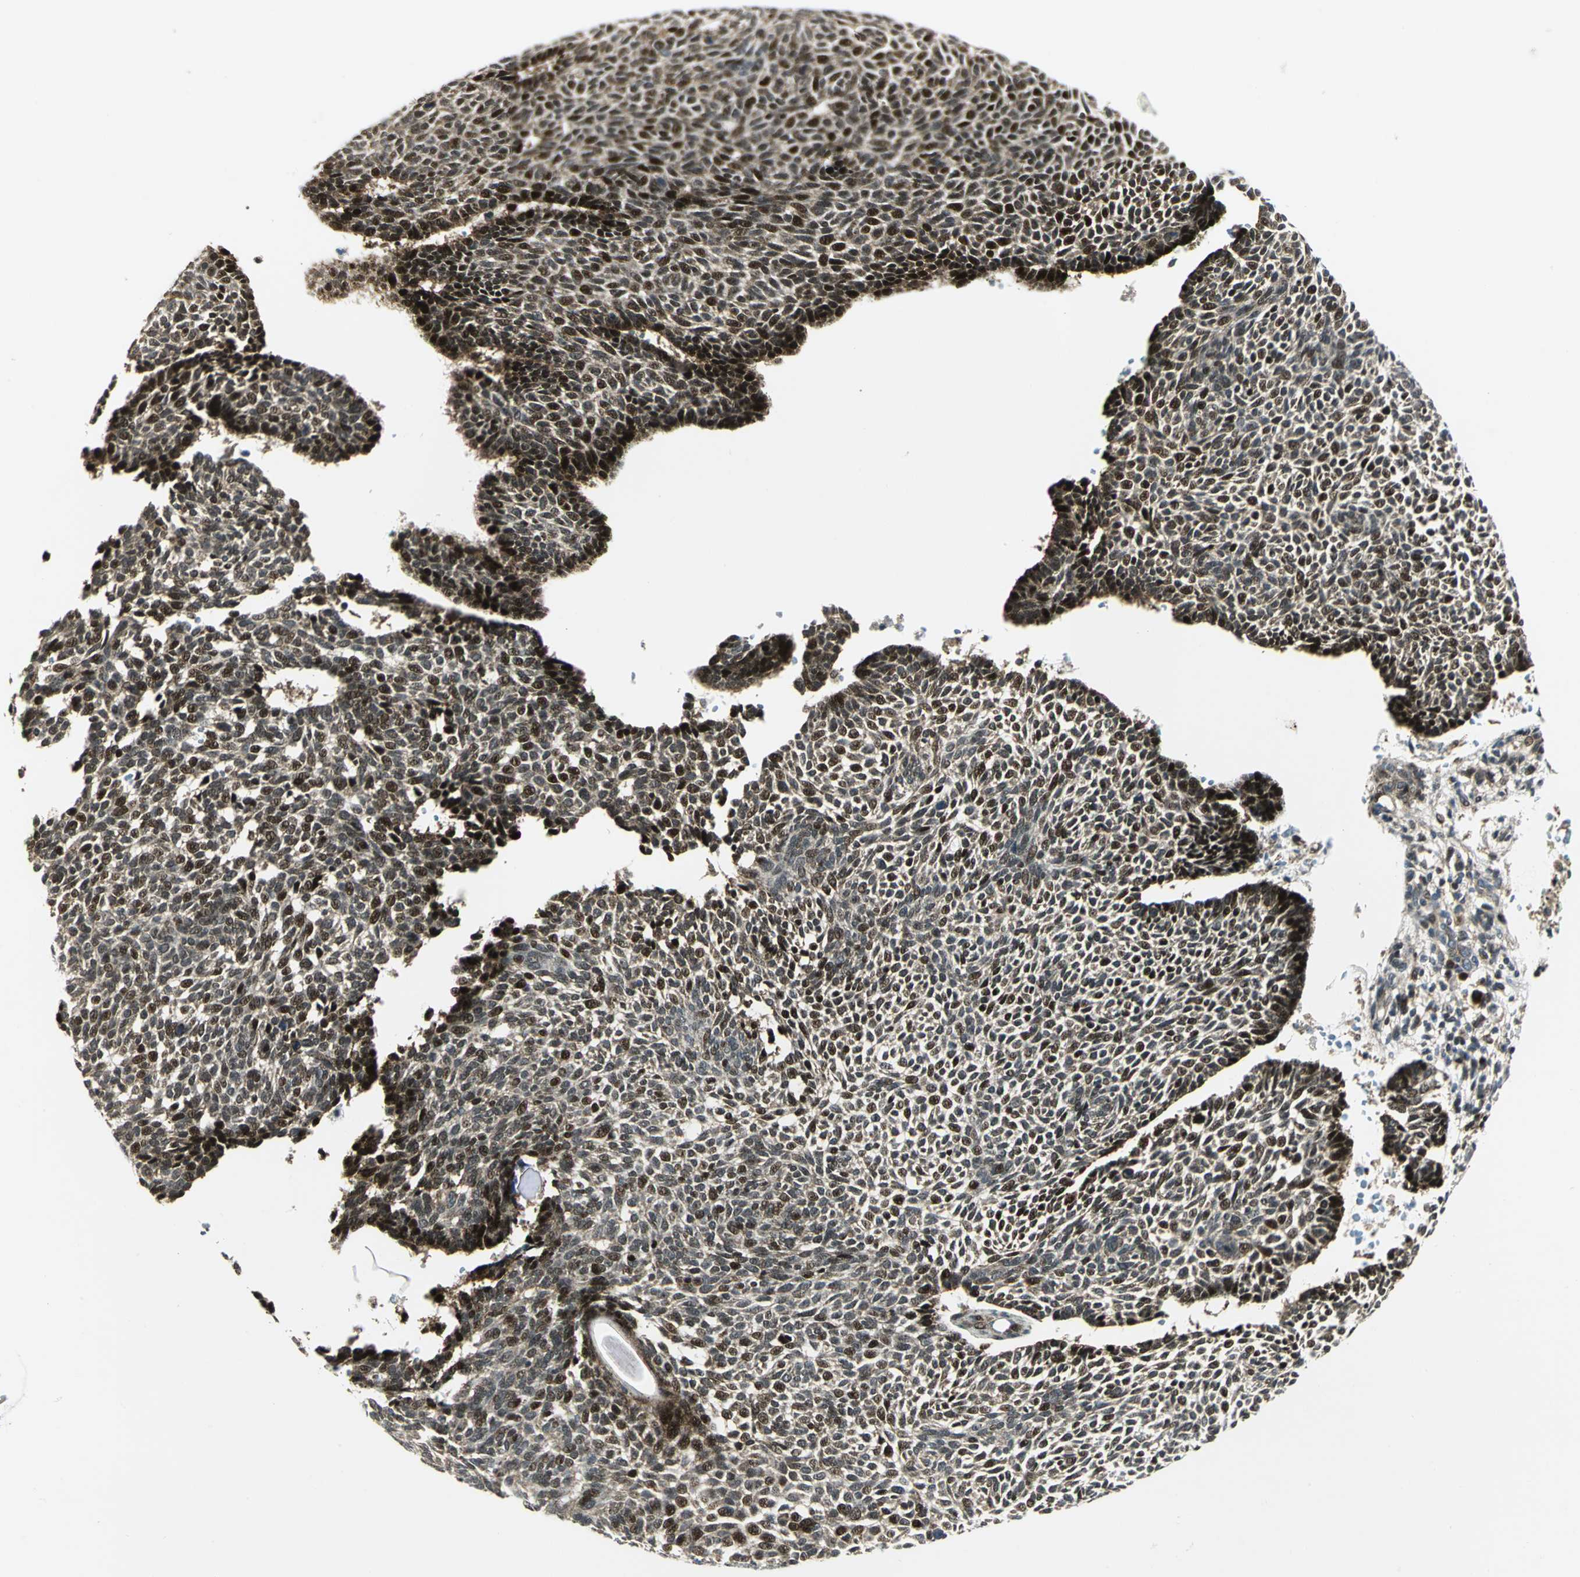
{"staining": {"intensity": "strong", "quantity": ">75%", "location": "cytoplasmic/membranous,nuclear"}, "tissue": "skin cancer", "cell_type": "Tumor cells", "image_type": "cancer", "snomed": [{"axis": "morphology", "description": "Normal tissue, NOS"}, {"axis": "morphology", "description": "Basal cell carcinoma"}, {"axis": "topography", "description": "Skin"}], "caption": "Basal cell carcinoma (skin) stained with DAB (3,3'-diaminobenzidine) IHC shows high levels of strong cytoplasmic/membranous and nuclear positivity in approximately >75% of tumor cells.", "gene": "ATP6V1A", "patient": {"sex": "male", "age": 87}}